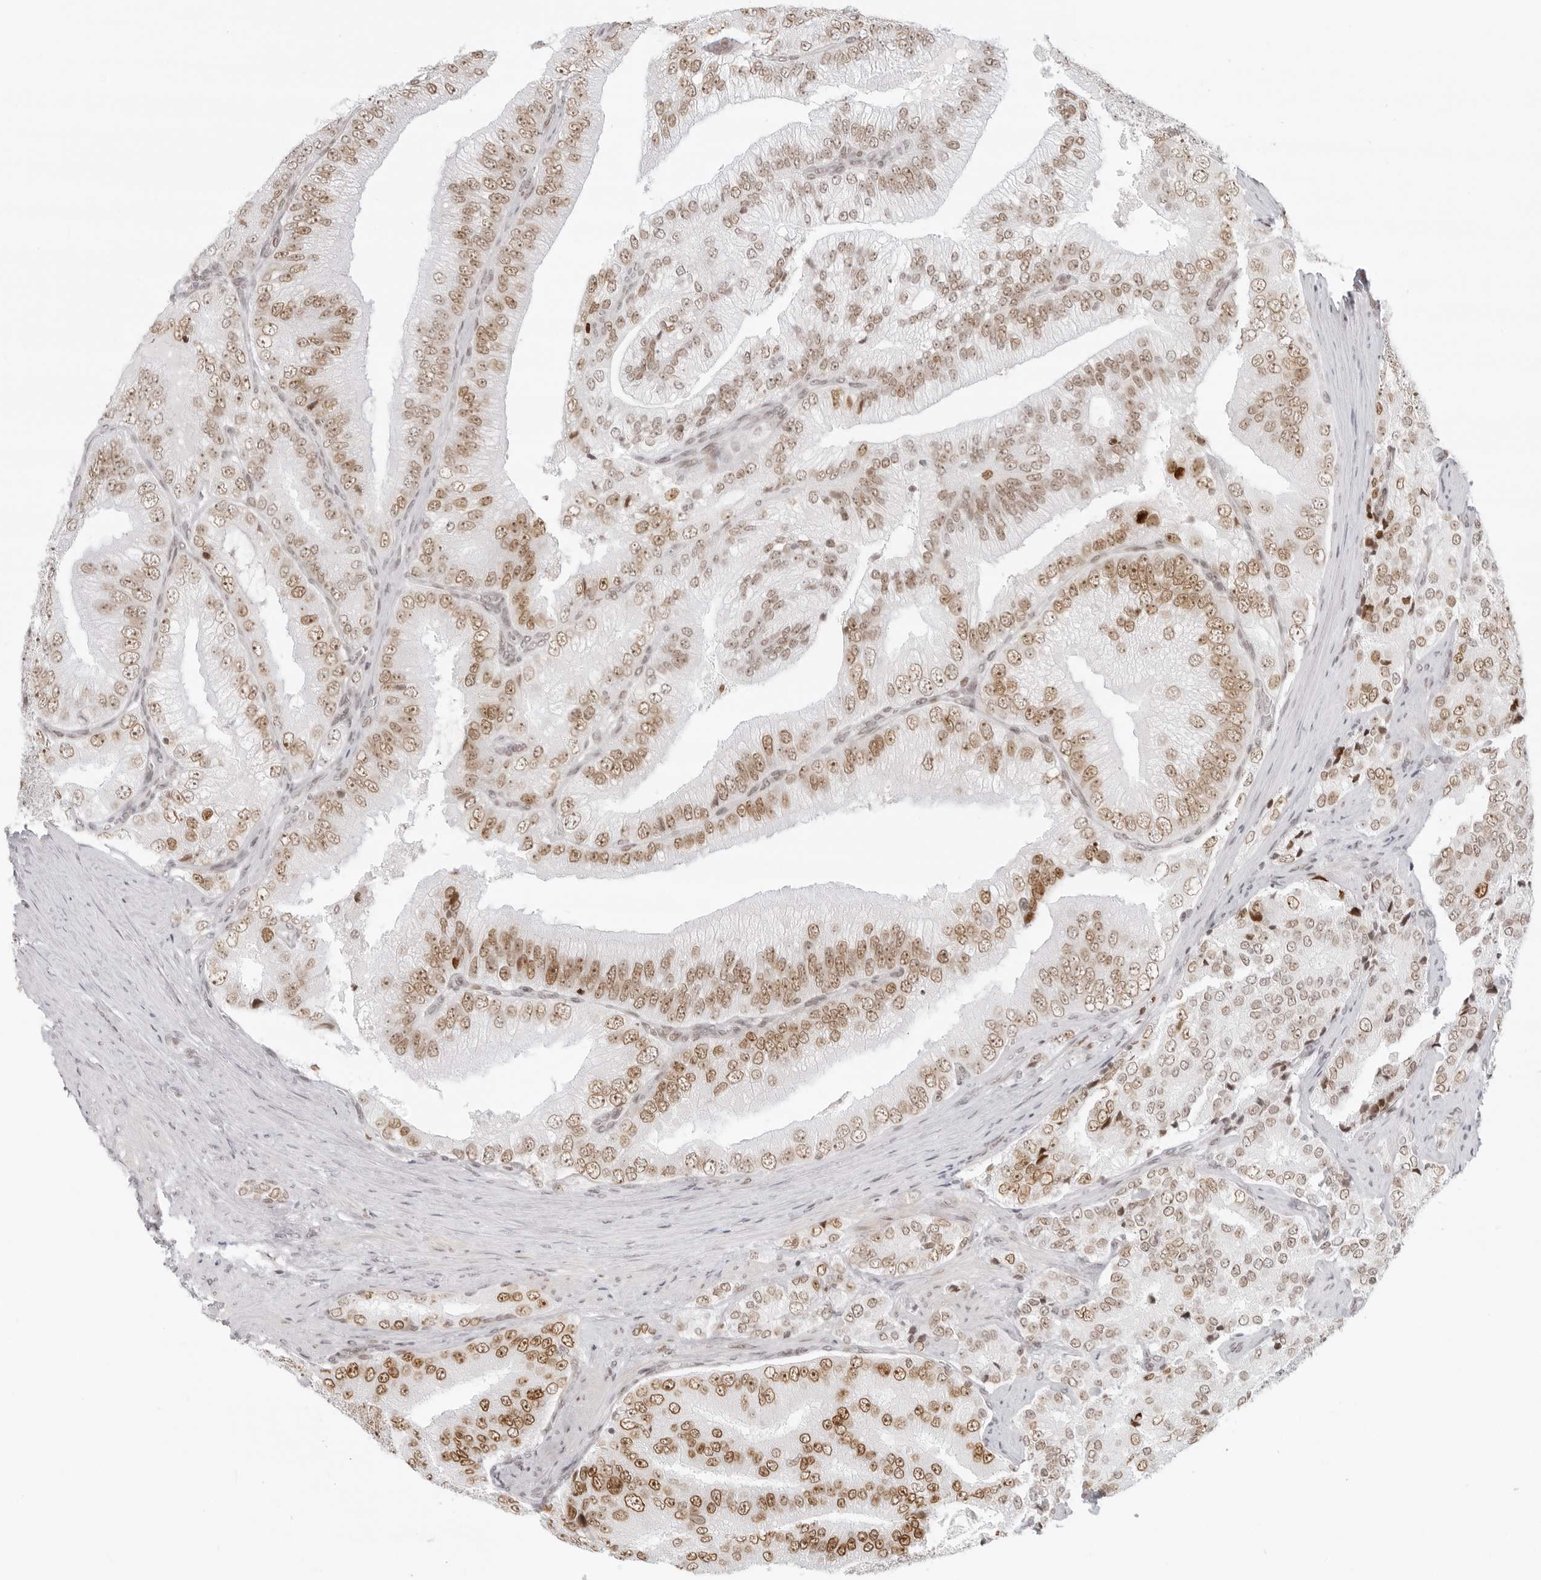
{"staining": {"intensity": "moderate", "quantity": ">75%", "location": "nuclear"}, "tissue": "prostate cancer", "cell_type": "Tumor cells", "image_type": "cancer", "snomed": [{"axis": "morphology", "description": "Adenocarcinoma, High grade"}, {"axis": "topography", "description": "Prostate"}], "caption": "Prostate adenocarcinoma (high-grade) stained with immunohistochemistry (IHC) reveals moderate nuclear expression in approximately >75% of tumor cells. (brown staining indicates protein expression, while blue staining denotes nuclei).", "gene": "RCC1", "patient": {"sex": "male", "age": 58}}